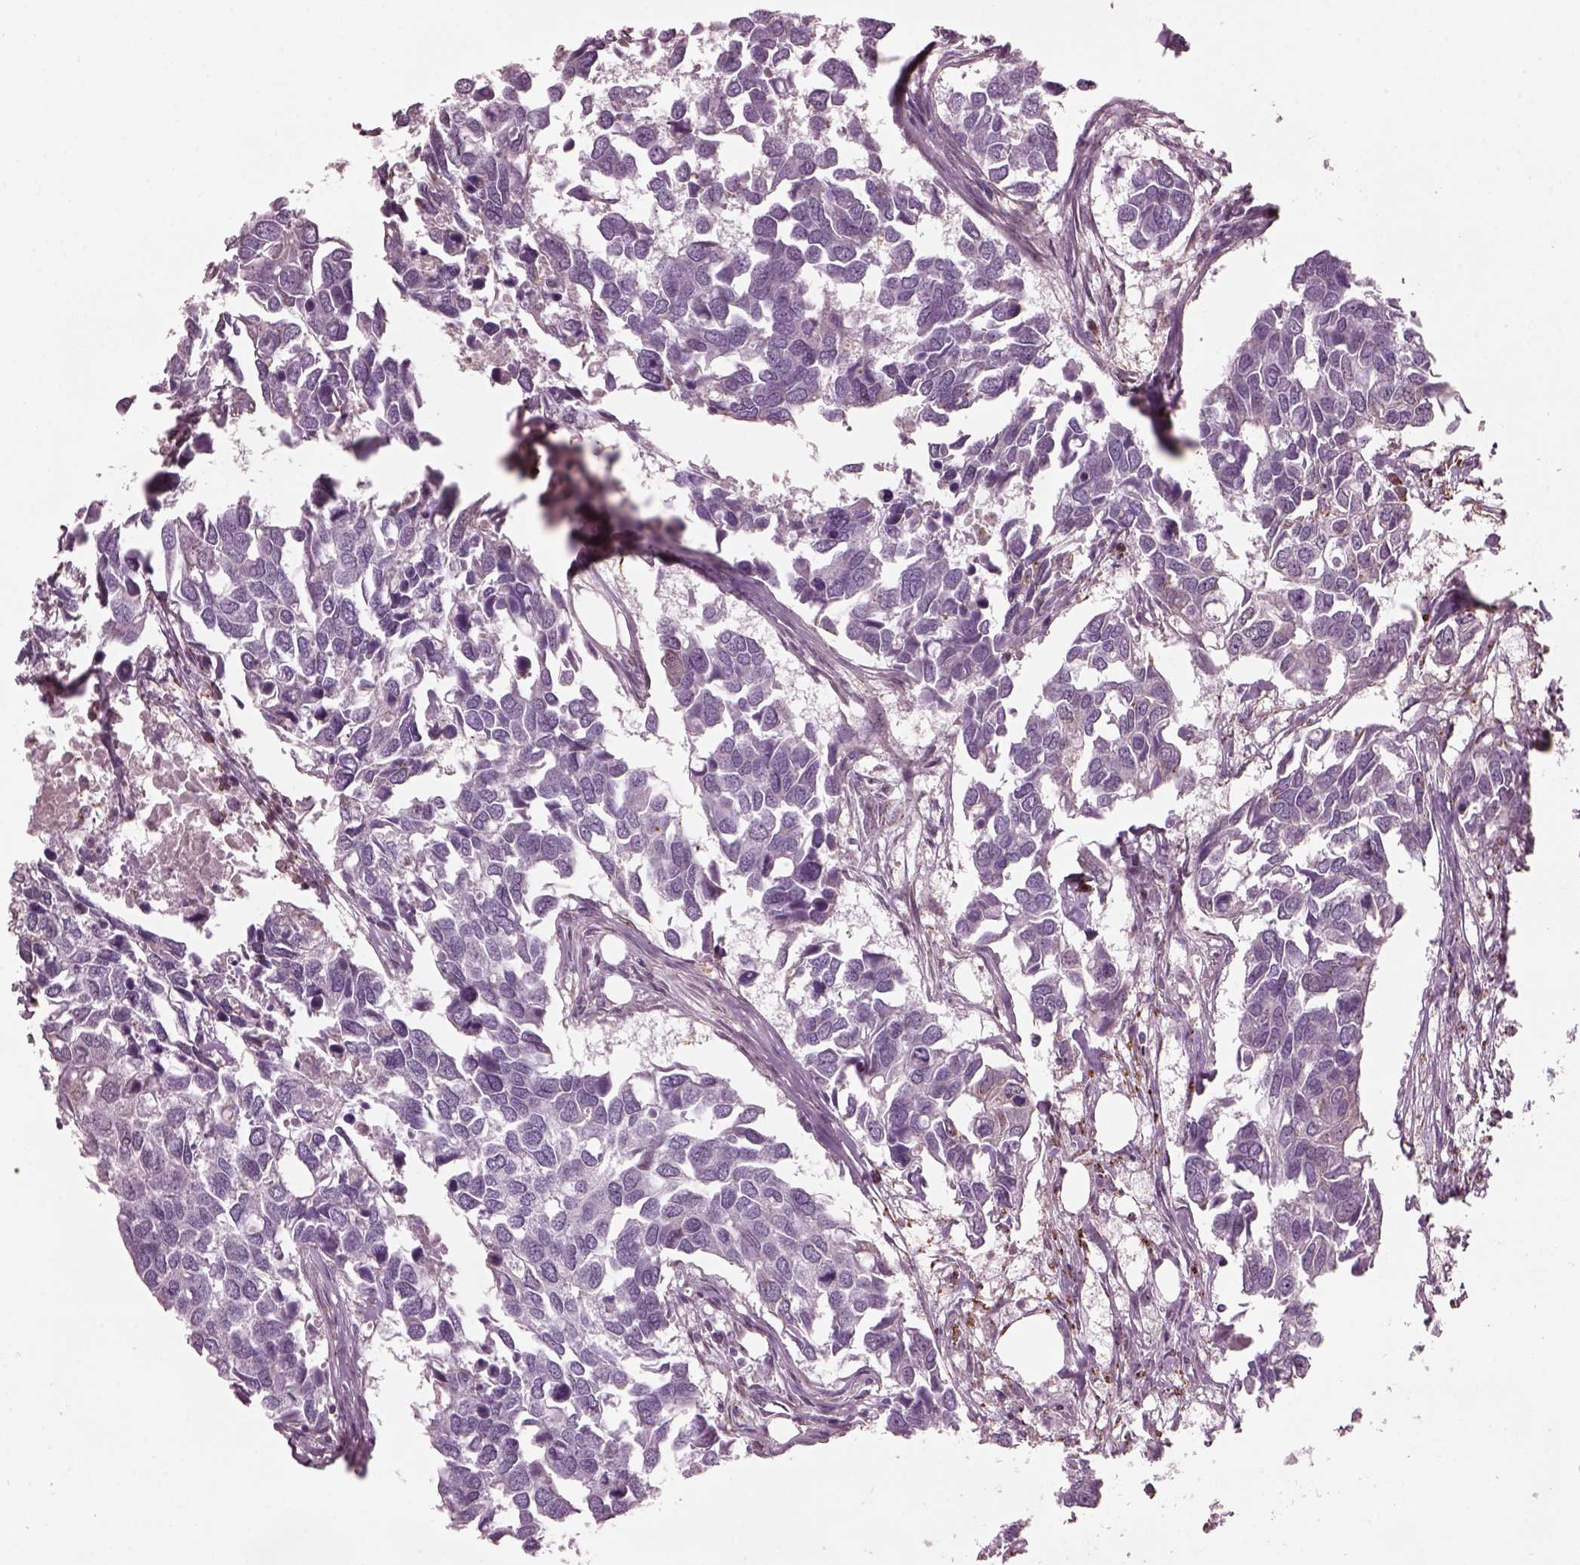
{"staining": {"intensity": "negative", "quantity": "none", "location": "none"}, "tissue": "breast cancer", "cell_type": "Tumor cells", "image_type": "cancer", "snomed": [{"axis": "morphology", "description": "Duct carcinoma"}, {"axis": "topography", "description": "Breast"}], "caption": "This histopathology image is of breast cancer stained with immunohistochemistry (IHC) to label a protein in brown with the nuclei are counter-stained blue. There is no expression in tumor cells.", "gene": "SRI", "patient": {"sex": "female", "age": 83}}